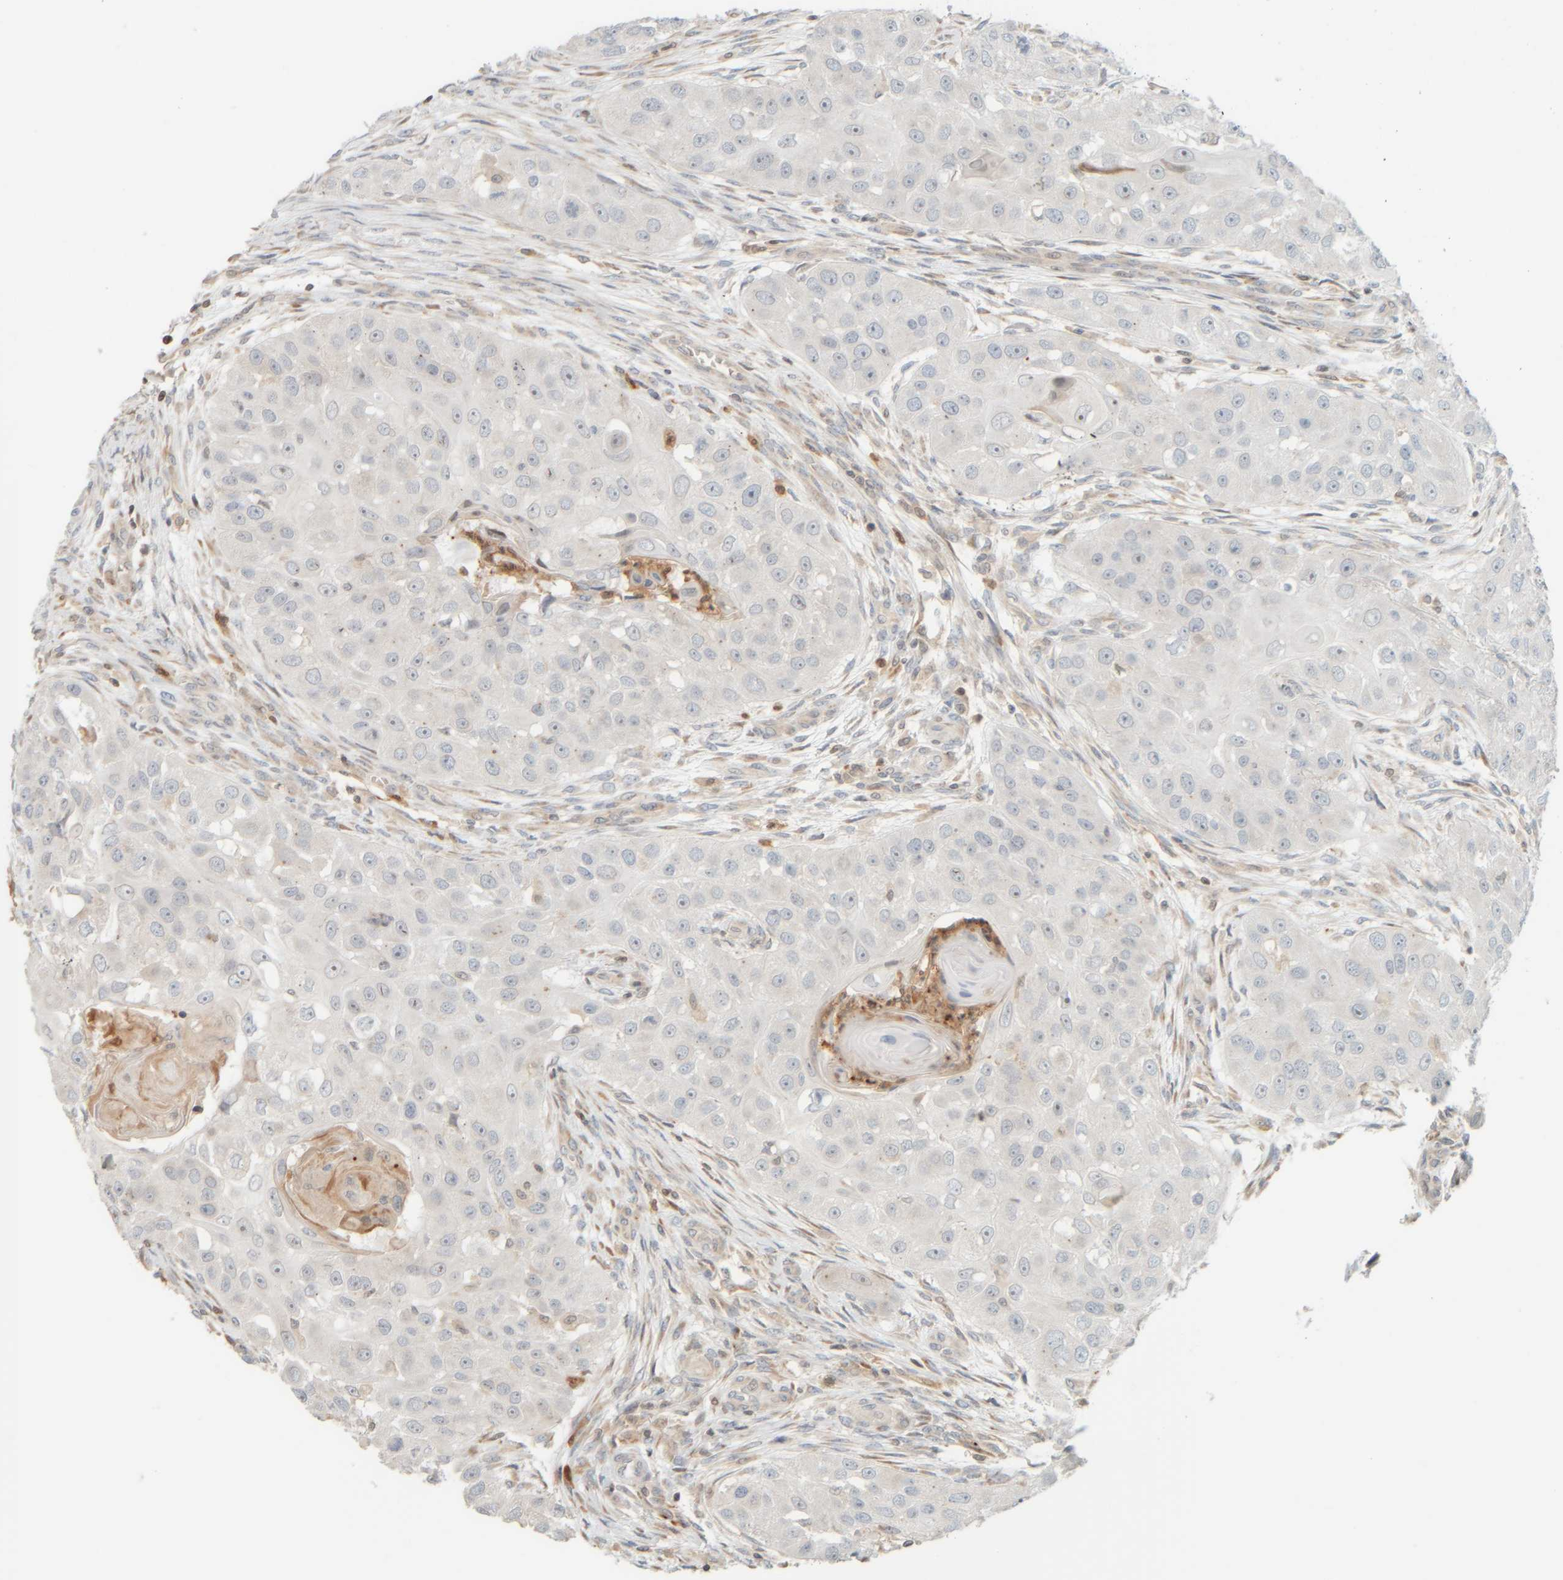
{"staining": {"intensity": "negative", "quantity": "none", "location": "none"}, "tissue": "head and neck cancer", "cell_type": "Tumor cells", "image_type": "cancer", "snomed": [{"axis": "morphology", "description": "Normal tissue, NOS"}, {"axis": "morphology", "description": "Squamous cell carcinoma, NOS"}, {"axis": "topography", "description": "Skeletal muscle"}, {"axis": "topography", "description": "Head-Neck"}], "caption": "Tumor cells are negative for brown protein staining in squamous cell carcinoma (head and neck).", "gene": "PTGES3L-AARSD1", "patient": {"sex": "male", "age": 51}}